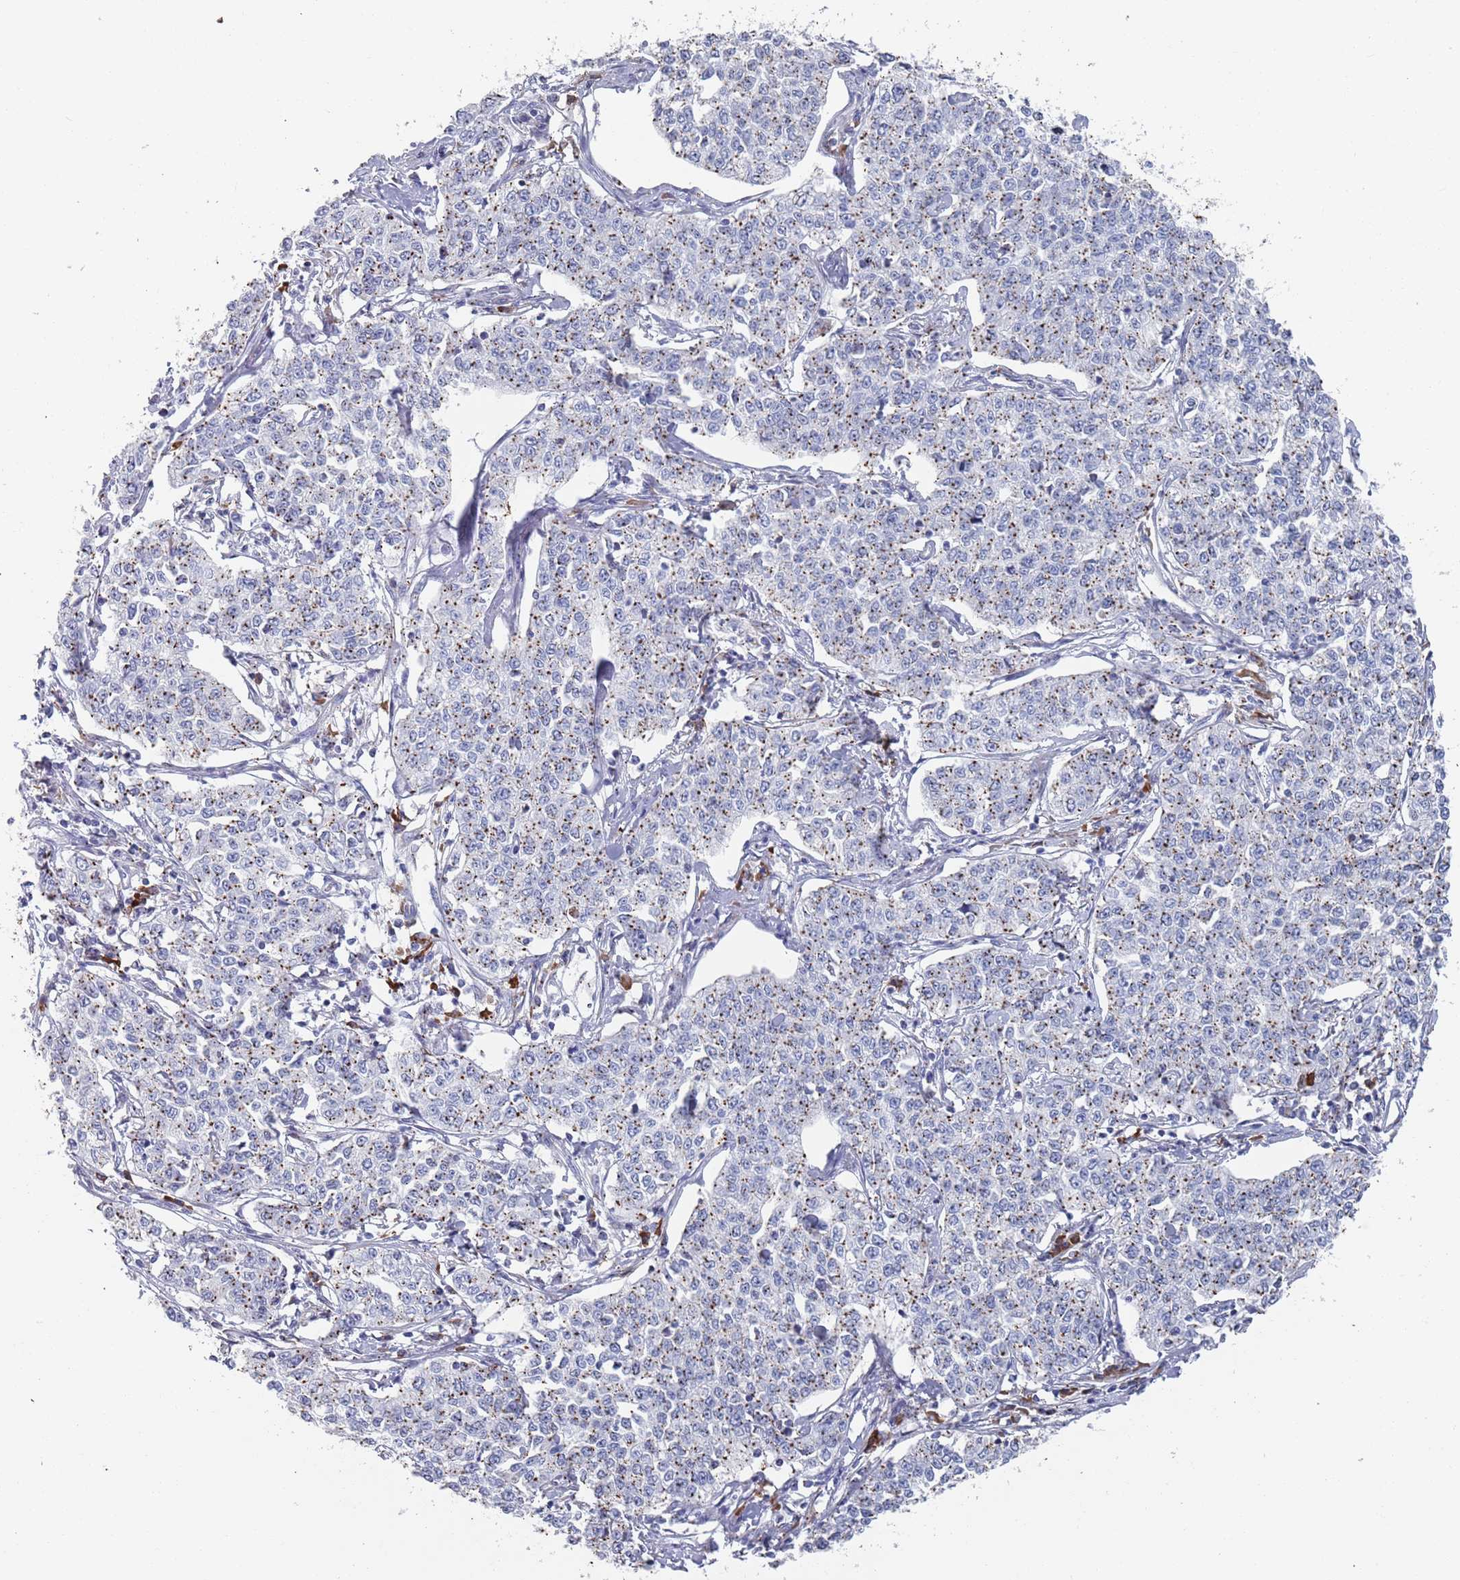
{"staining": {"intensity": "moderate", "quantity": "25%-75%", "location": "cytoplasmic/membranous"}, "tissue": "cervical cancer", "cell_type": "Tumor cells", "image_type": "cancer", "snomed": [{"axis": "morphology", "description": "Squamous cell carcinoma, NOS"}, {"axis": "topography", "description": "Cervix"}], "caption": "Immunohistochemistry of cervical cancer shows medium levels of moderate cytoplasmic/membranous positivity in approximately 25%-75% of tumor cells.", "gene": "MAT1A", "patient": {"sex": "female", "age": 35}}